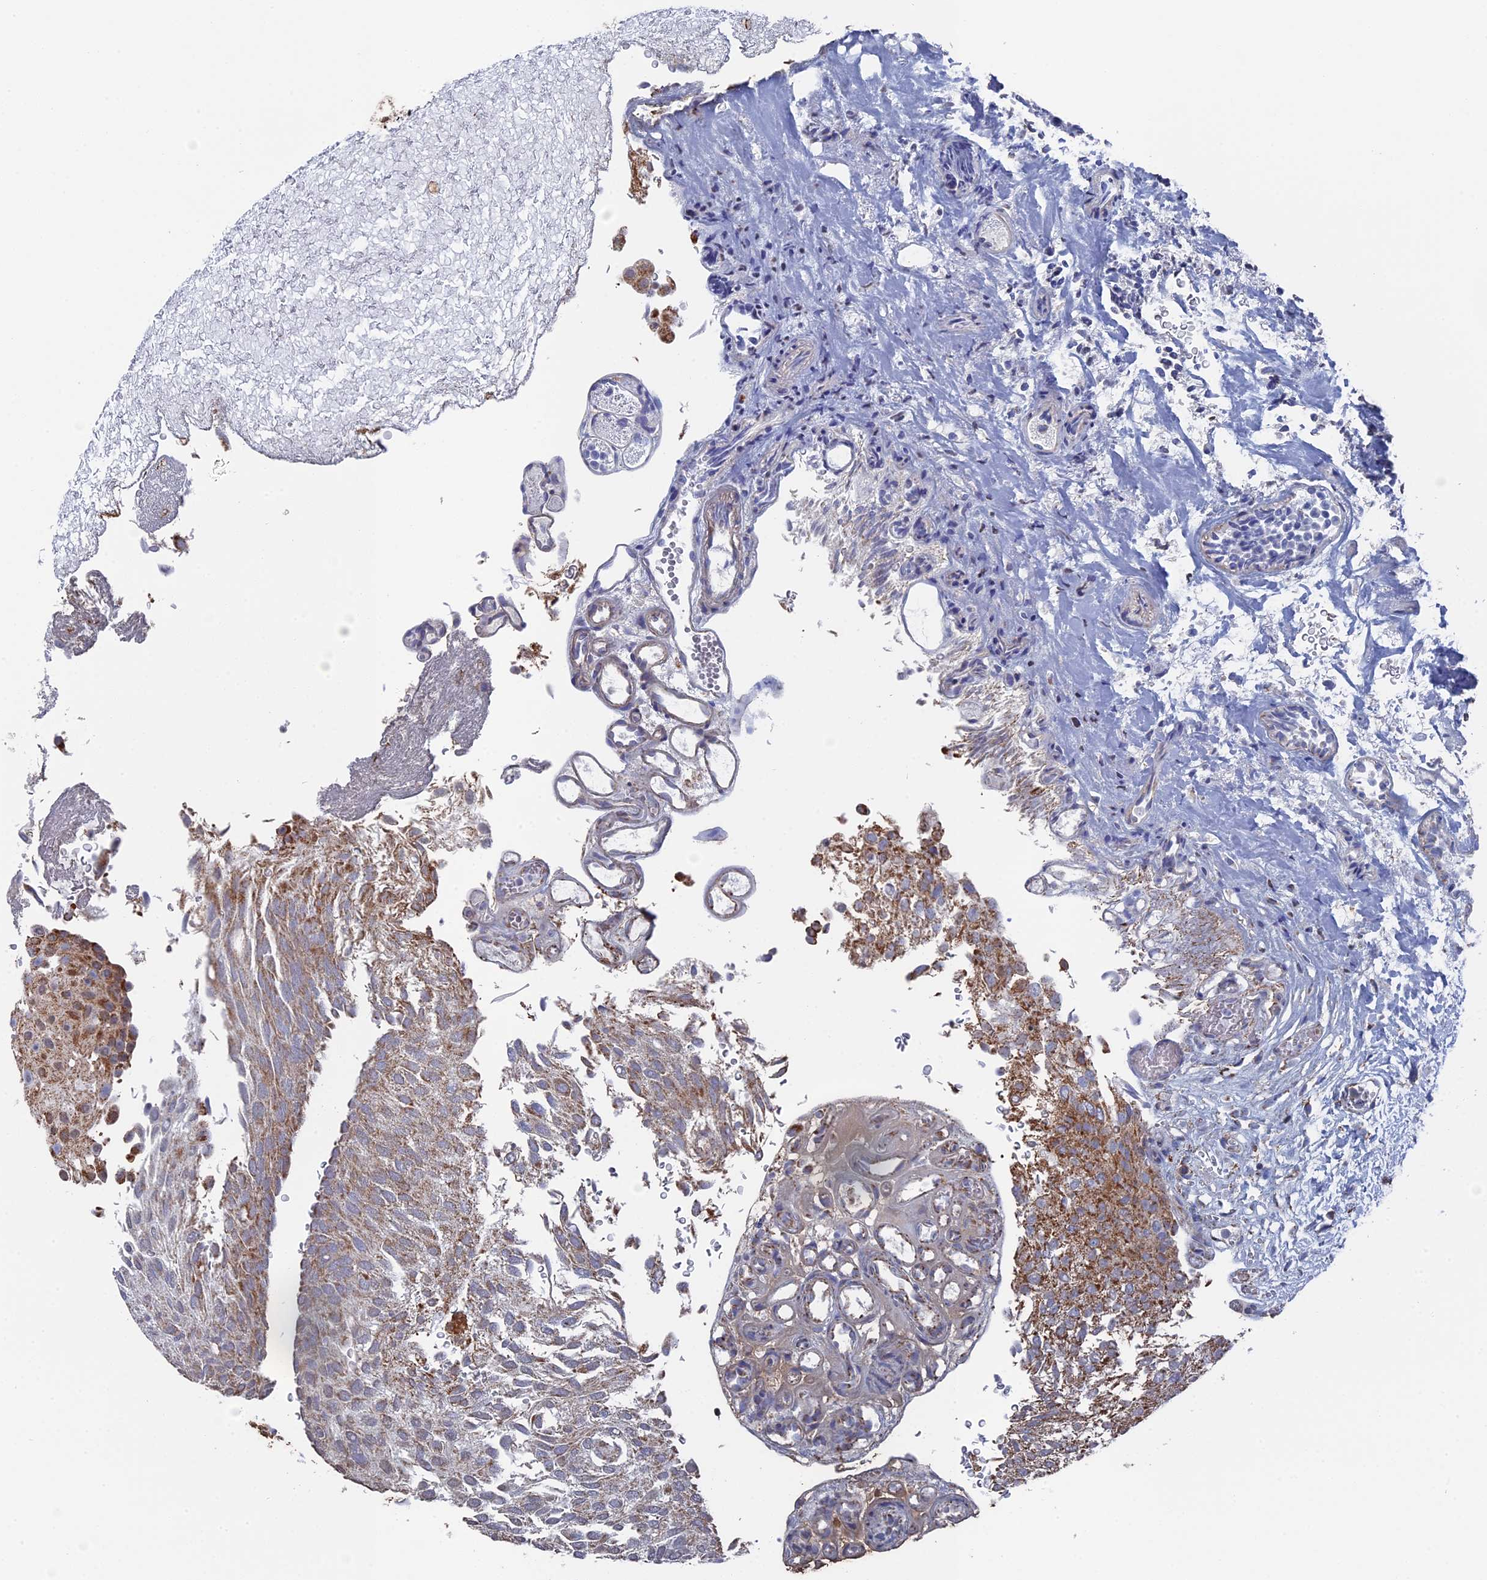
{"staining": {"intensity": "moderate", "quantity": "25%-75%", "location": "cytoplasmic/membranous"}, "tissue": "urothelial cancer", "cell_type": "Tumor cells", "image_type": "cancer", "snomed": [{"axis": "morphology", "description": "Urothelial carcinoma, Low grade"}, {"axis": "topography", "description": "Urinary bladder"}], "caption": "Immunohistochemical staining of urothelial cancer exhibits medium levels of moderate cytoplasmic/membranous staining in approximately 25%-75% of tumor cells.", "gene": "SMG9", "patient": {"sex": "male", "age": 78}}